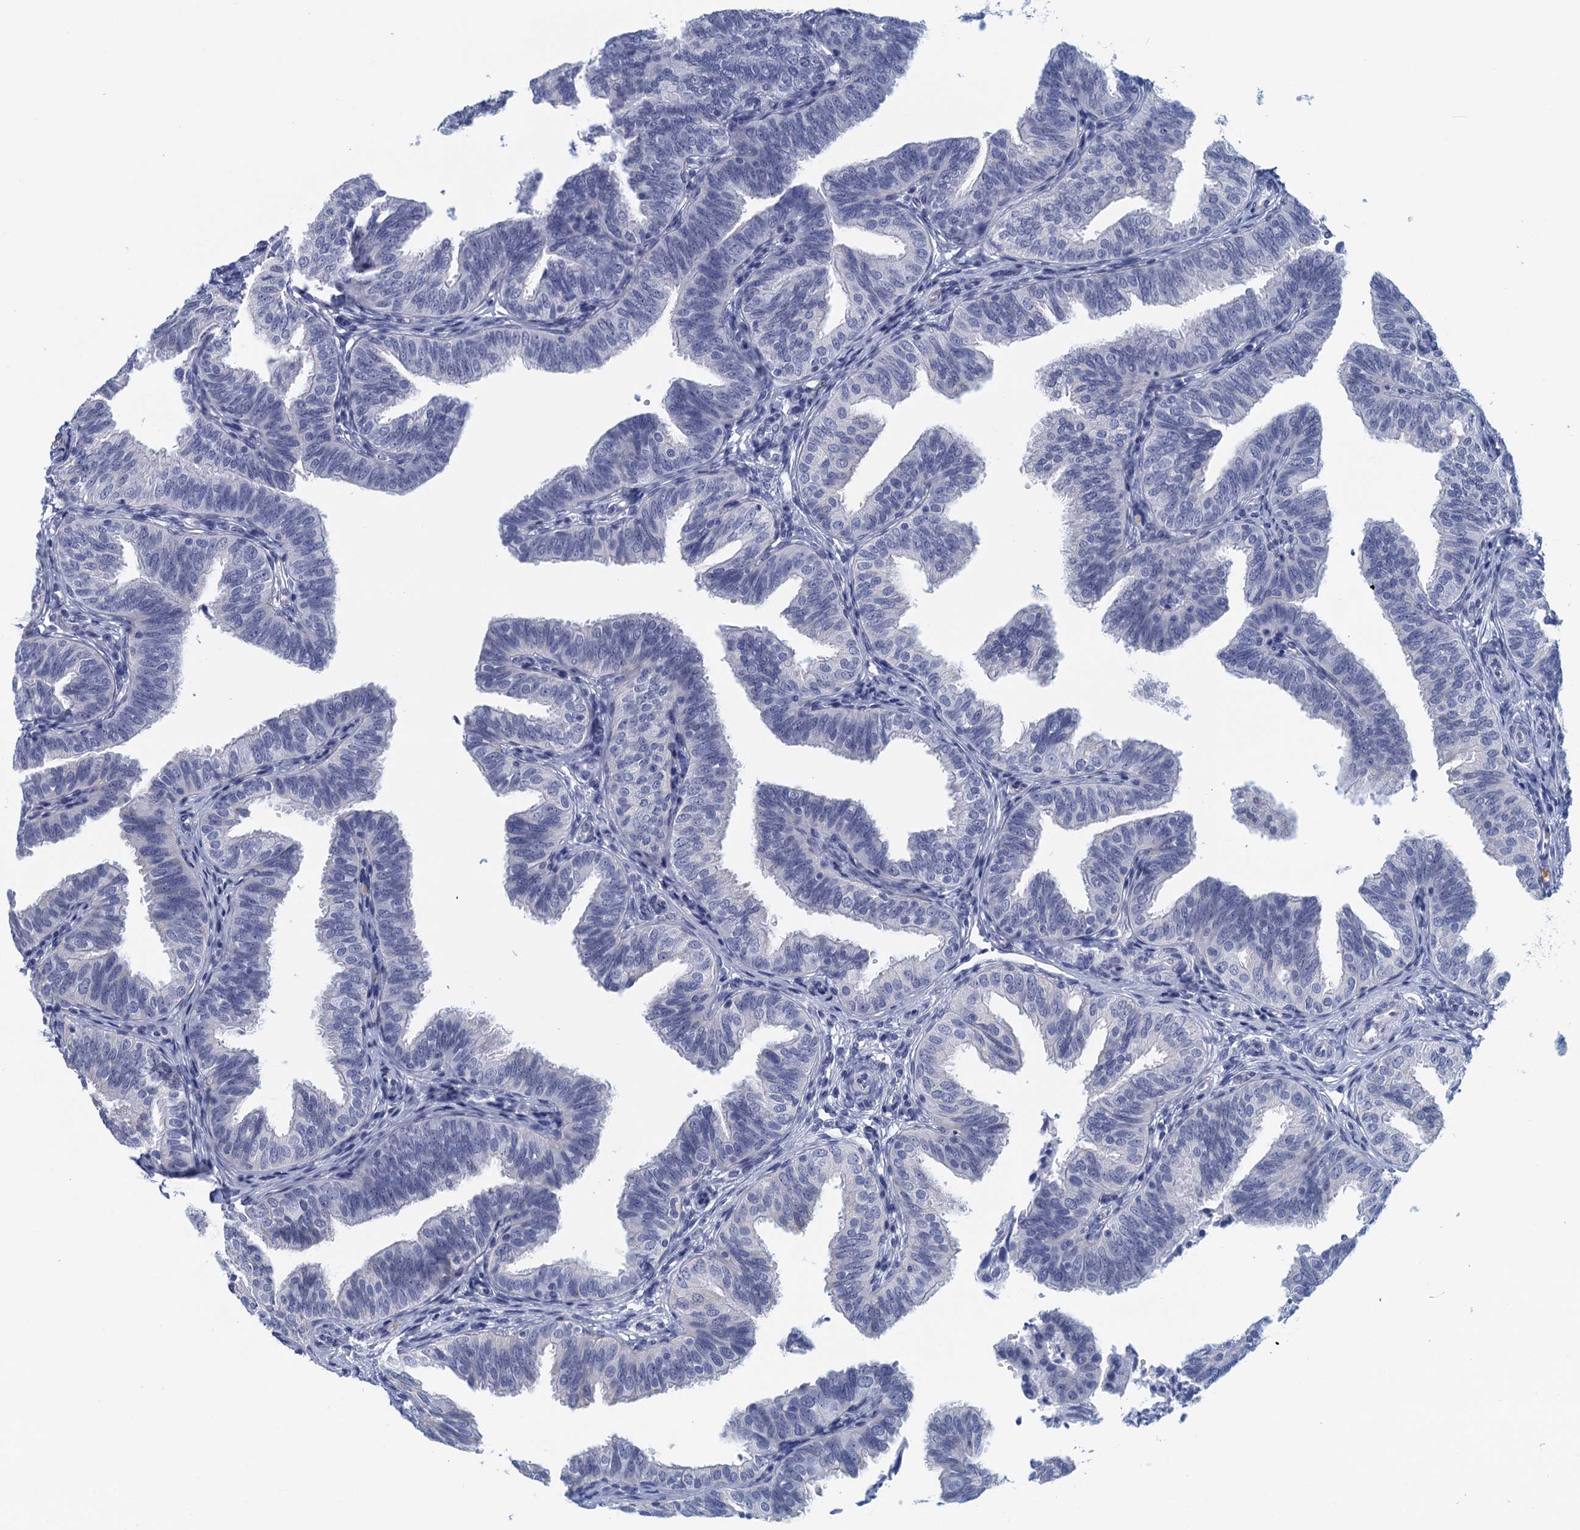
{"staining": {"intensity": "negative", "quantity": "none", "location": "none"}, "tissue": "fallopian tube", "cell_type": "Glandular cells", "image_type": "normal", "snomed": [{"axis": "morphology", "description": "Normal tissue, NOS"}, {"axis": "topography", "description": "Fallopian tube"}], "caption": "There is no significant expression in glandular cells of fallopian tube. The staining was performed using DAB to visualize the protein expression in brown, while the nuclei were stained in blue with hematoxylin (Magnification: 20x).", "gene": "CYP51A1", "patient": {"sex": "female", "age": 35}}